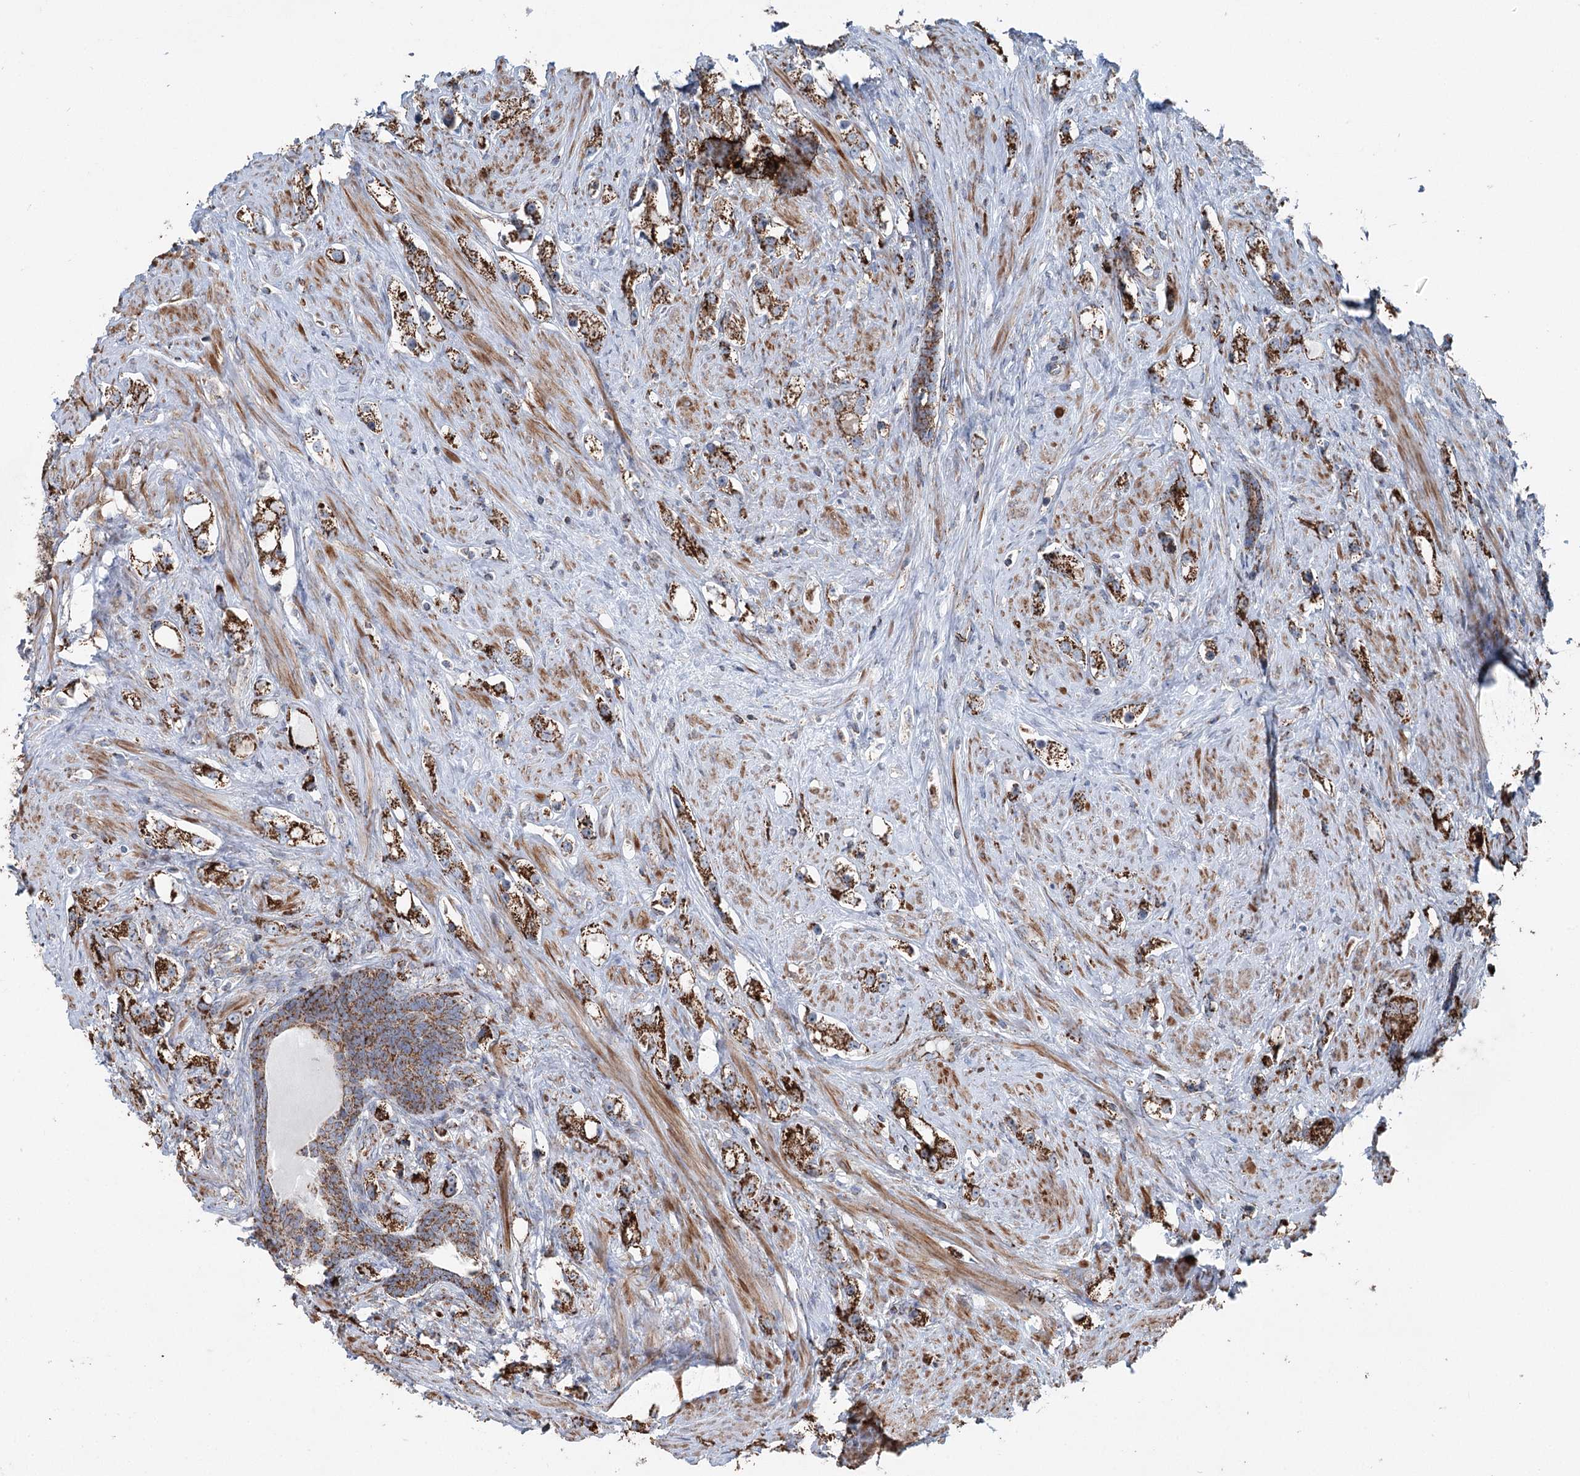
{"staining": {"intensity": "strong", "quantity": ">75%", "location": "cytoplasmic/membranous"}, "tissue": "prostate cancer", "cell_type": "Tumor cells", "image_type": "cancer", "snomed": [{"axis": "morphology", "description": "Adenocarcinoma, High grade"}, {"axis": "topography", "description": "Prostate"}], "caption": "IHC micrograph of human prostate cancer (high-grade adenocarcinoma) stained for a protein (brown), which demonstrates high levels of strong cytoplasmic/membranous staining in approximately >75% of tumor cells.", "gene": "UCN3", "patient": {"sex": "male", "age": 63}}